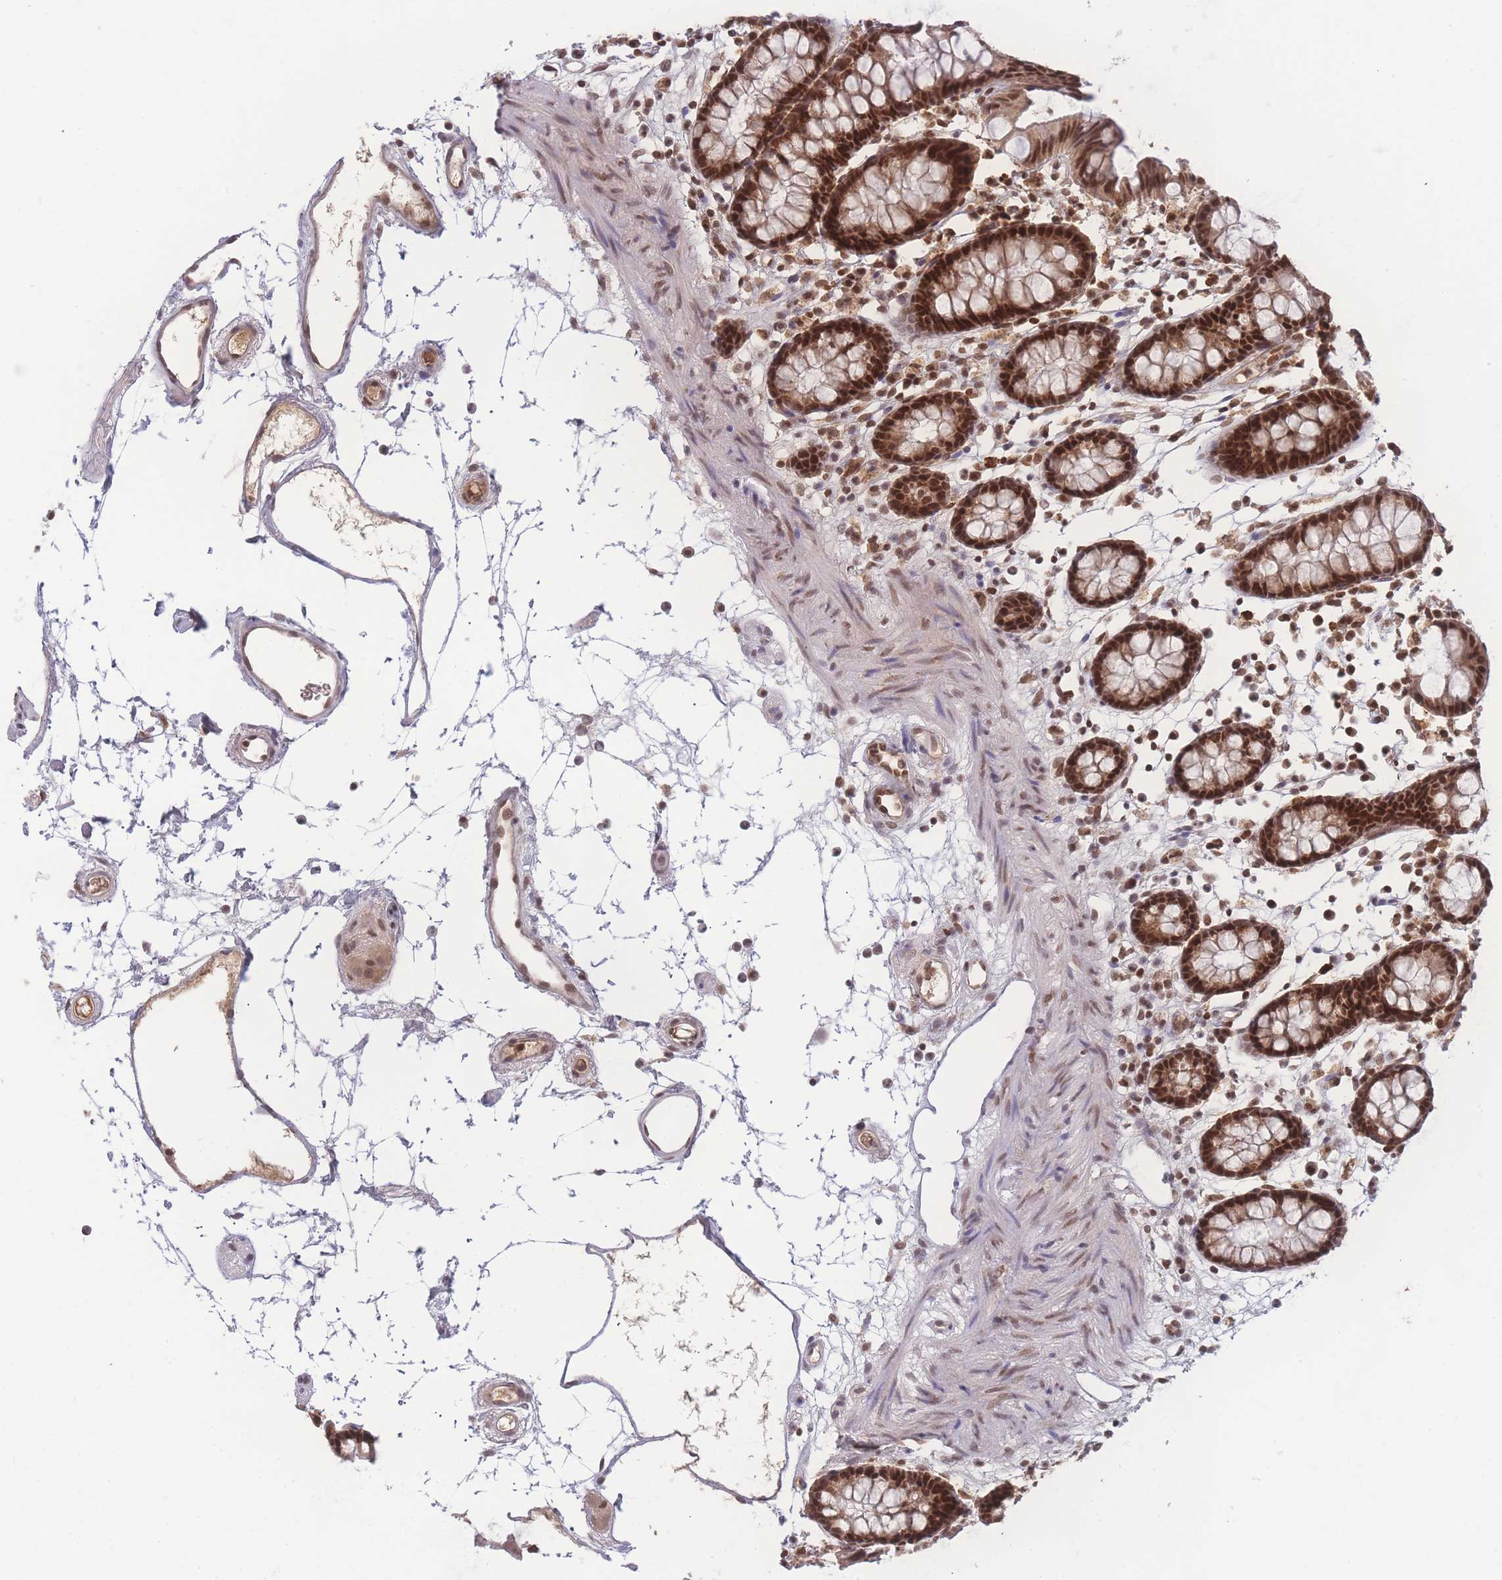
{"staining": {"intensity": "moderate", "quantity": ">75%", "location": "nuclear"}, "tissue": "colon", "cell_type": "Endothelial cells", "image_type": "normal", "snomed": [{"axis": "morphology", "description": "Normal tissue, NOS"}, {"axis": "topography", "description": "Colon"}], "caption": "The micrograph reveals a brown stain indicating the presence of a protein in the nuclear of endothelial cells in colon.", "gene": "RAVER1", "patient": {"sex": "female", "age": 84}}